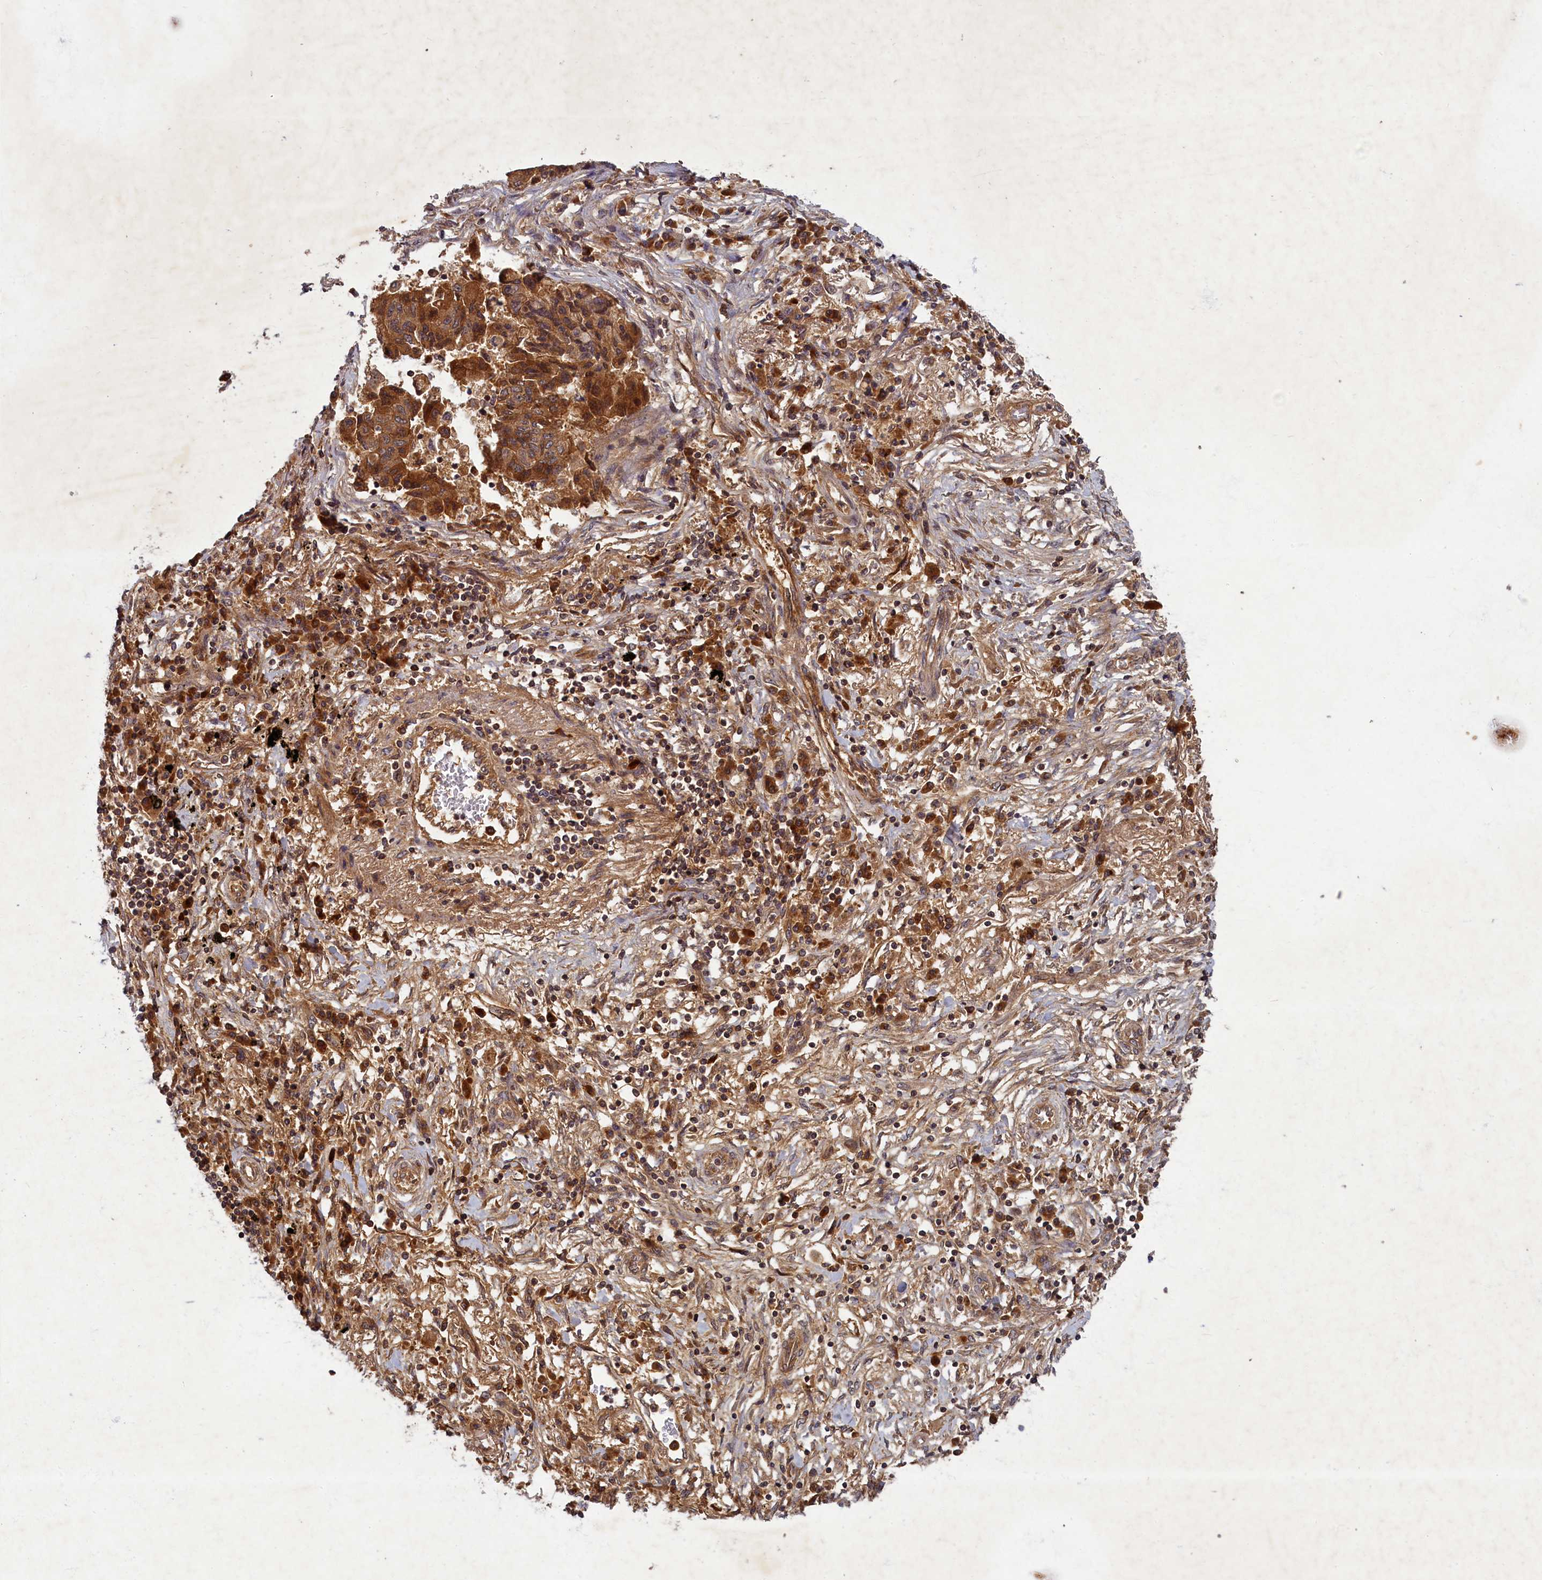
{"staining": {"intensity": "moderate", "quantity": ">75%", "location": "cytoplasmic/membranous"}, "tissue": "lung cancer", "cell_type": "Tumor cells", "image_type": "cancer", "snomed": [{"axis": "morphology", "description": "Squamous cell carcinoma, NOS"}, {"axis": "topography", "description": "Lung"}], "caption": "Protein expression analysis of human lung cancer reveals moderate cytoplasmic/membranous positivity in approximately >75% of tumor cells. (DAB (3,3'-diaminobenzidine) IHC with brightfield microscopy, high magnification).", "gene": "BICD1", "patient": {"sex": "male", "age": 74}}